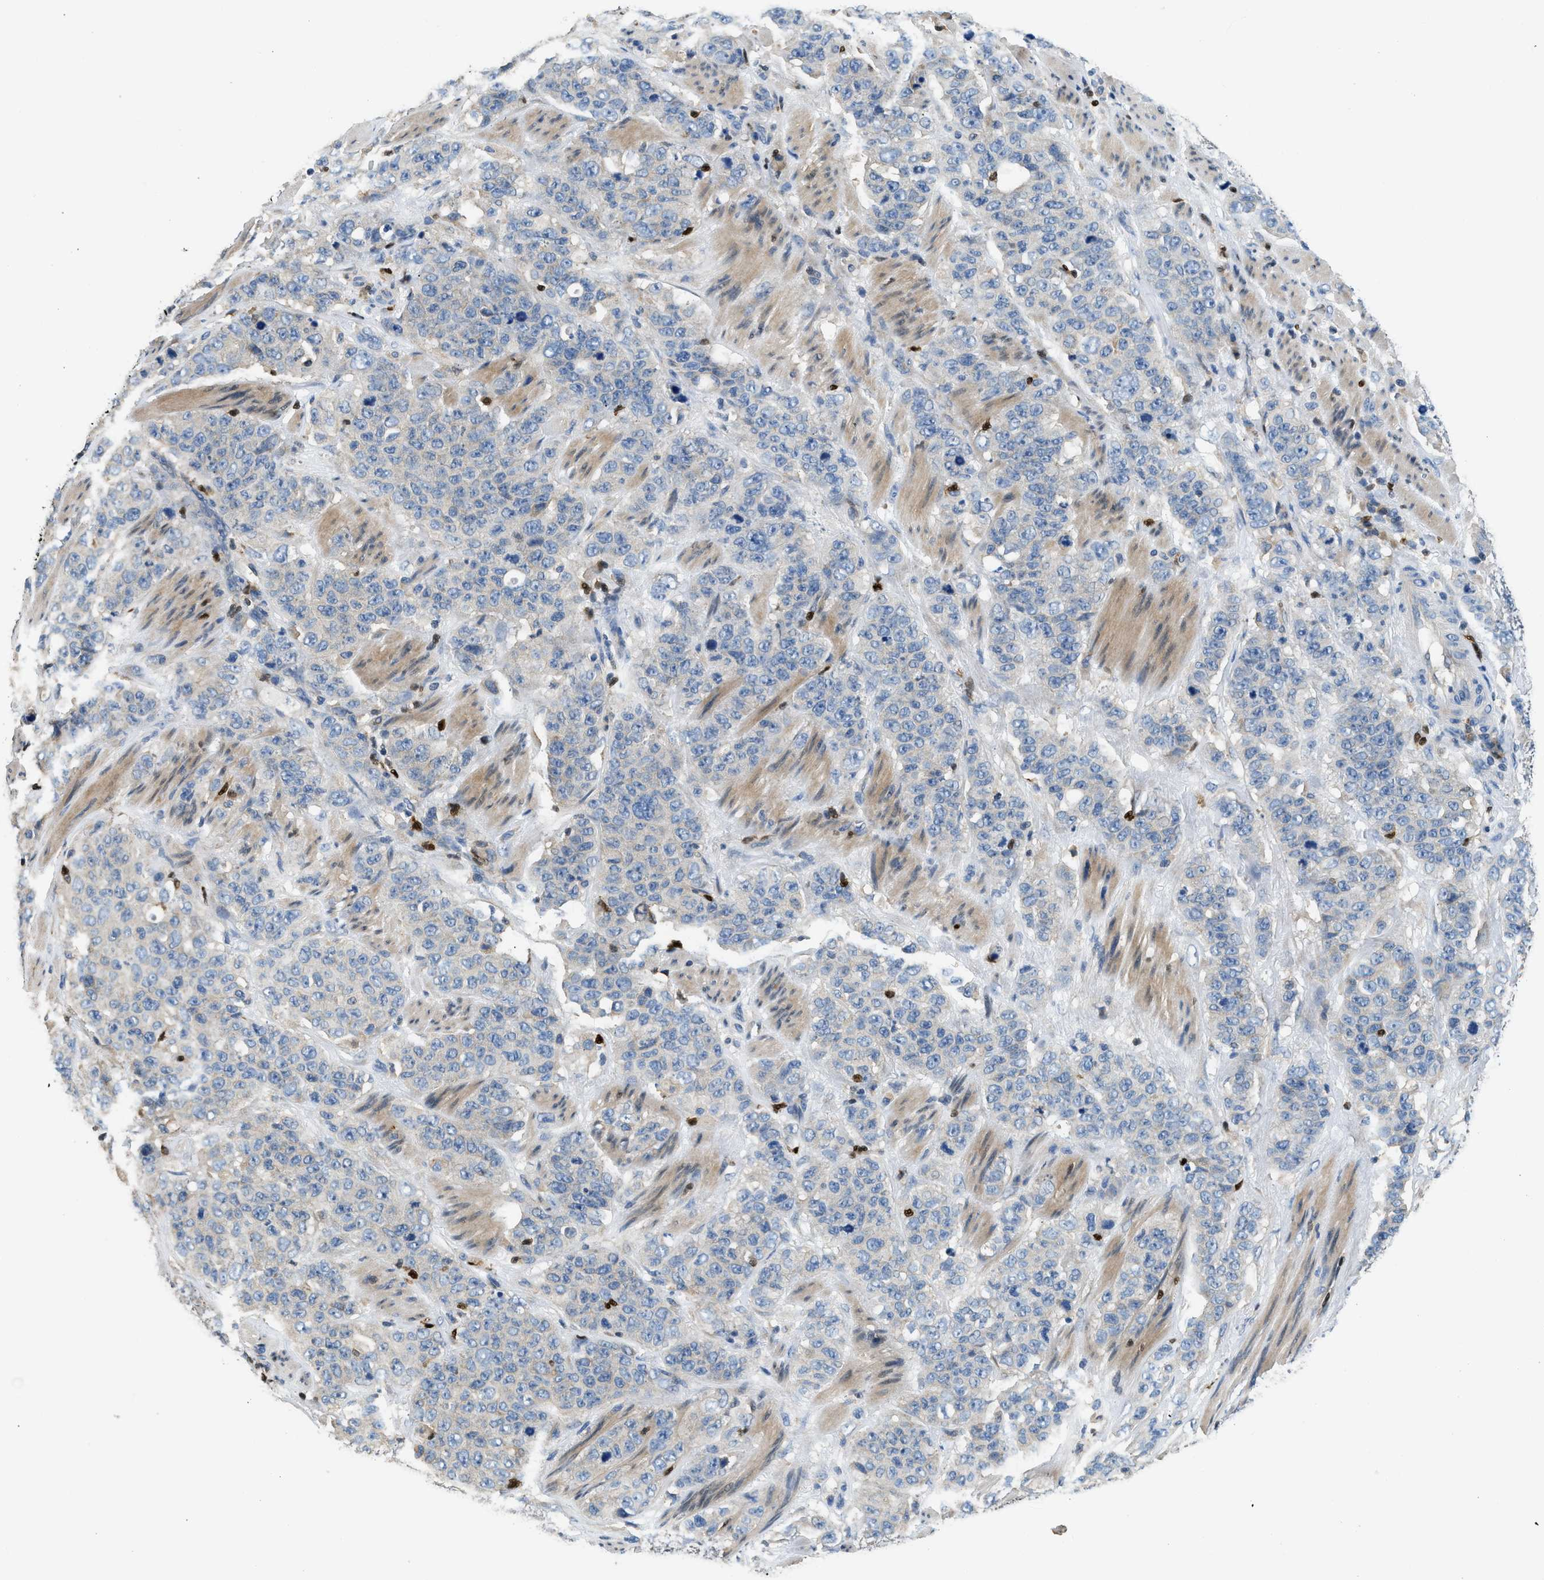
{"staining": {"intensity": "negative", "quantity": "none", "location": "none"}, "tissue": "stomach cancer", "cell_type": "Tumor cells", "image_type": "cancer", "snomed": [{"axis": "morphology", "description": "Adenocarcinoma, NOS"}, {"axis": "topography", "description": "Stomach"}], "caption": "Immunohistochemistry of adenocarcinoma (stomach) reveals no staining in tumor cells. The staining is performed using DAB brown chromogen with nuclei counter-stained in using hematoxylin.", "gene": "TOX", "patient": {"sex": "male", "age": 48}}